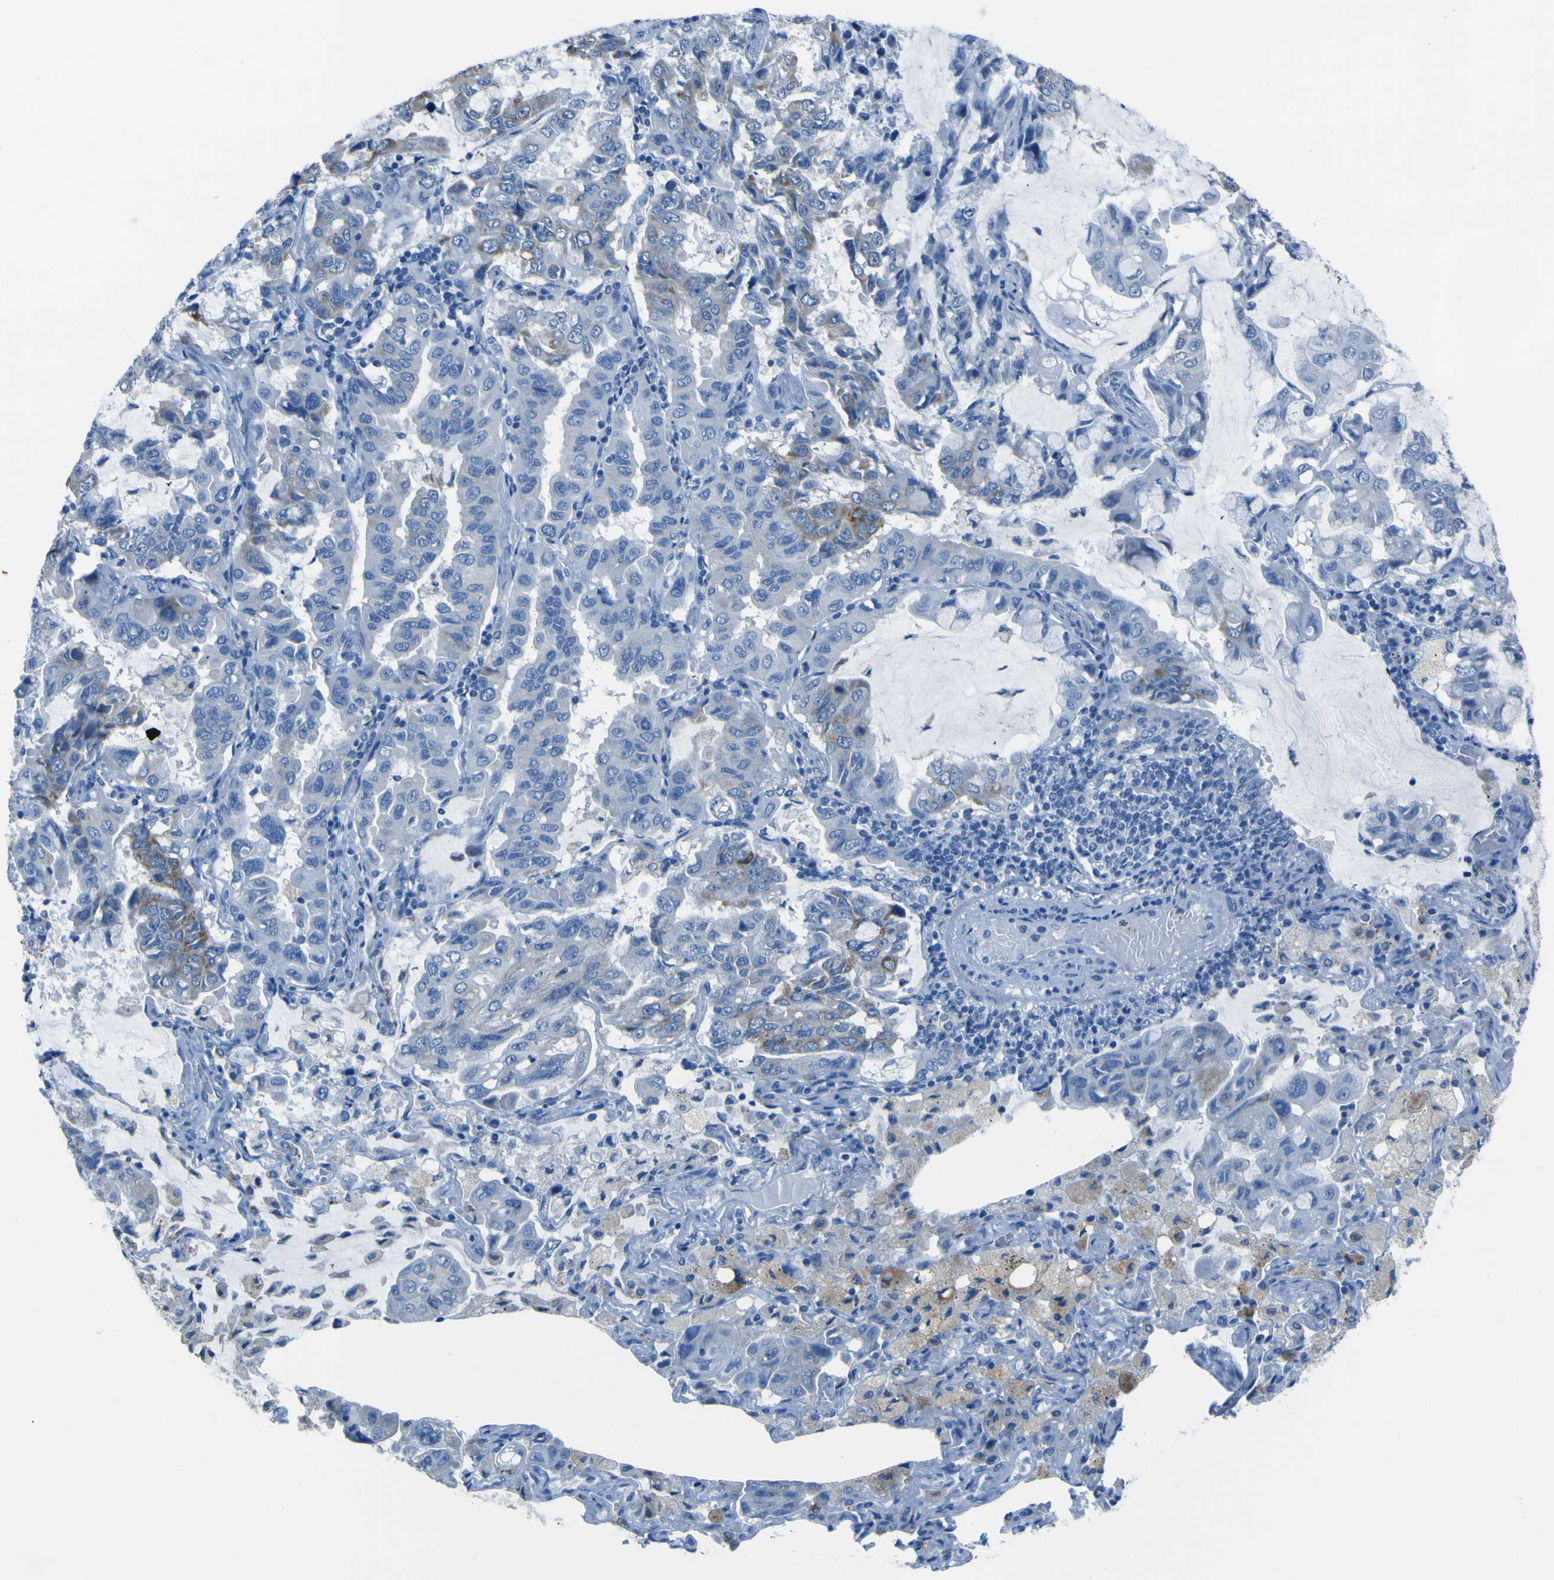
{"staining": {"intensity": "weak", "quantity": "<25%", "location": "cytoplasmic/membranous"}, "tissue": "lung cancer", "cell_type": "Tumor cells", "image_type": "cancer", "snomed": [{"axis": "morphology", "description": "Adenocarcinoma, NOS"}, {"axis": "topography", "description": "Lung"}], "caption": "Immunohistochemistry image of neoplastic tissue: human lung adenocarcinoma stained with DAB shows no significant protein expression in tumor cells. (DAB (3,3'-diaminobenzidine) immunohistochemistry with hematoxylin counter stain).", "gene": "ACSL1", "patient": {"sex": "male", "age": 64}}